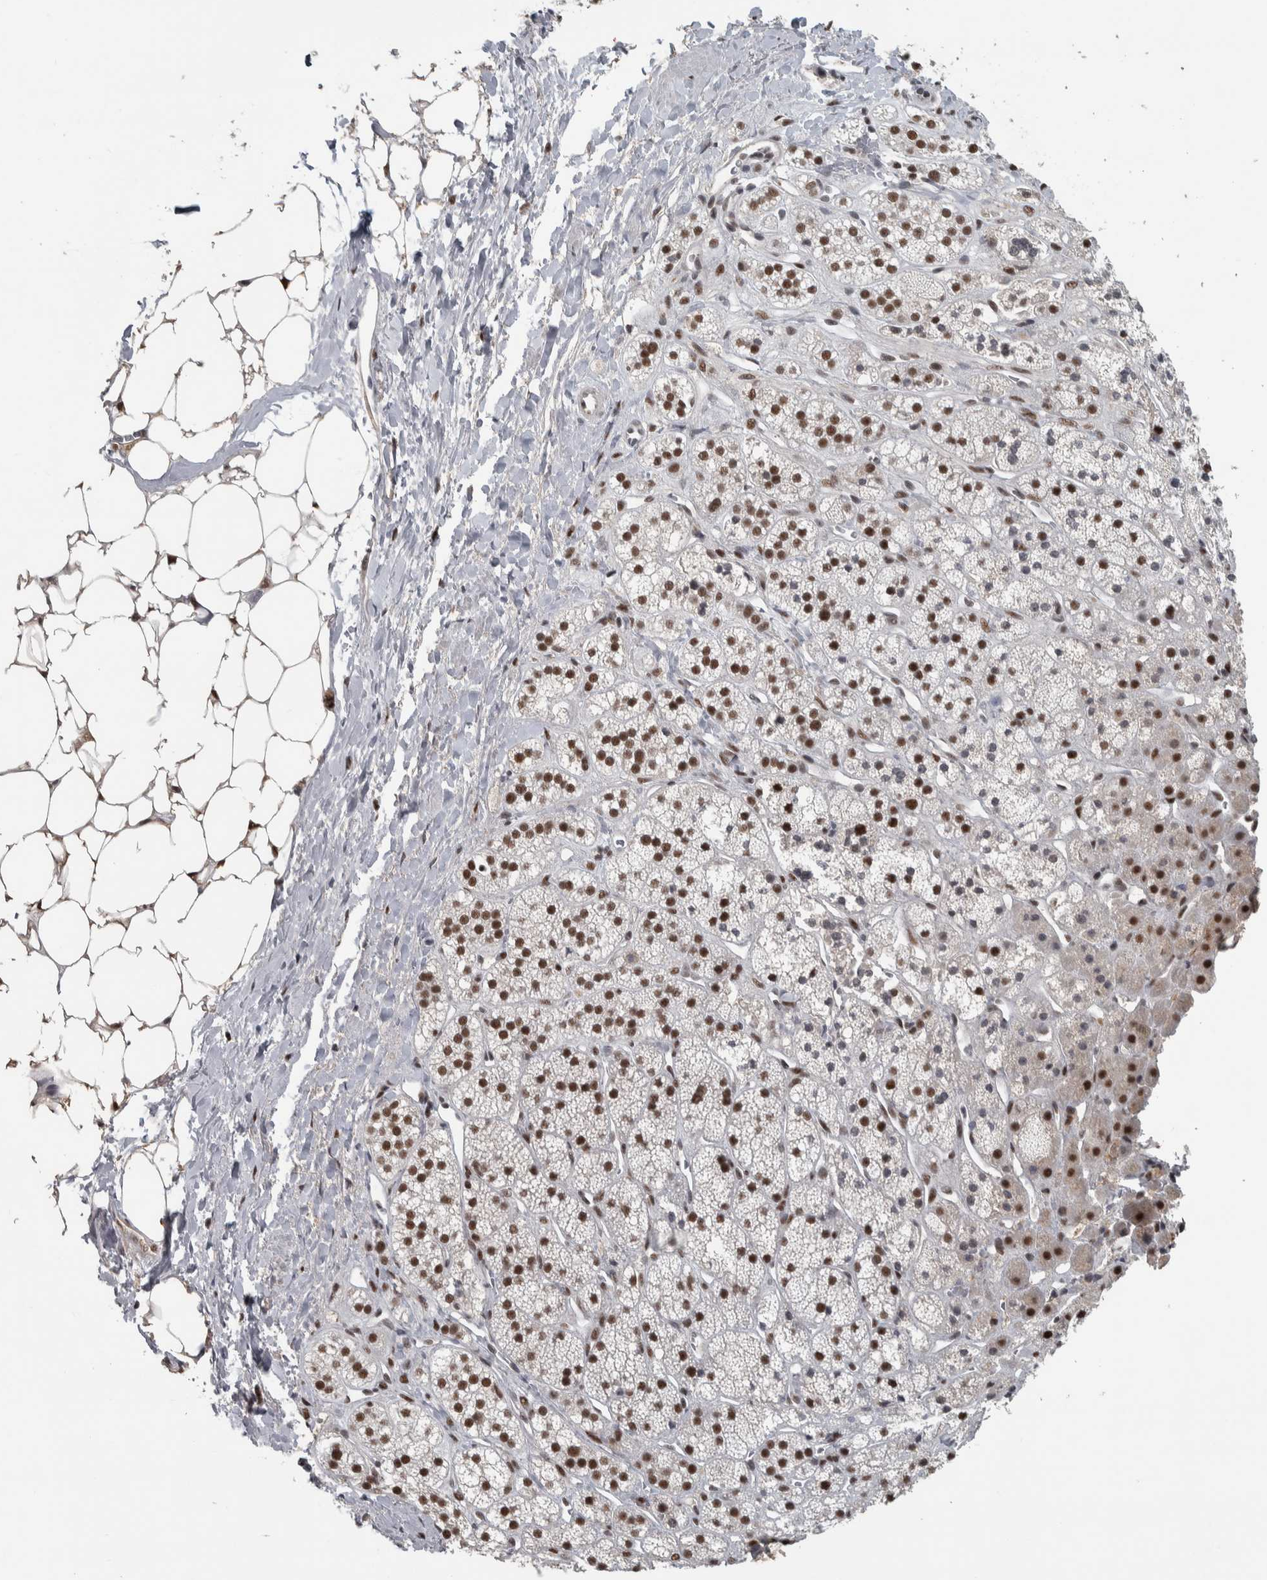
{"staining": {"intensity": "strong", "quantity": ">75%", "location": "cytoplasmic/membranous,nuclear"}, "tissue": "adrenal gland", "cell_type": "Glandular cells", "image_type": "normal", "snomed": [{"axis": "morphology", "description": "Normal tissue, NOS"}, {"axis": "topography", "description": "Adrenal gland"}], "caption": "Protein expression analysis of normal adrenal gland exhibits strong cytoplasmic/membranous,nuclear expression in approximately >75% of glandular cells.", "gene": "DDX42", "patient": {"sex": "male", "age": 56}}